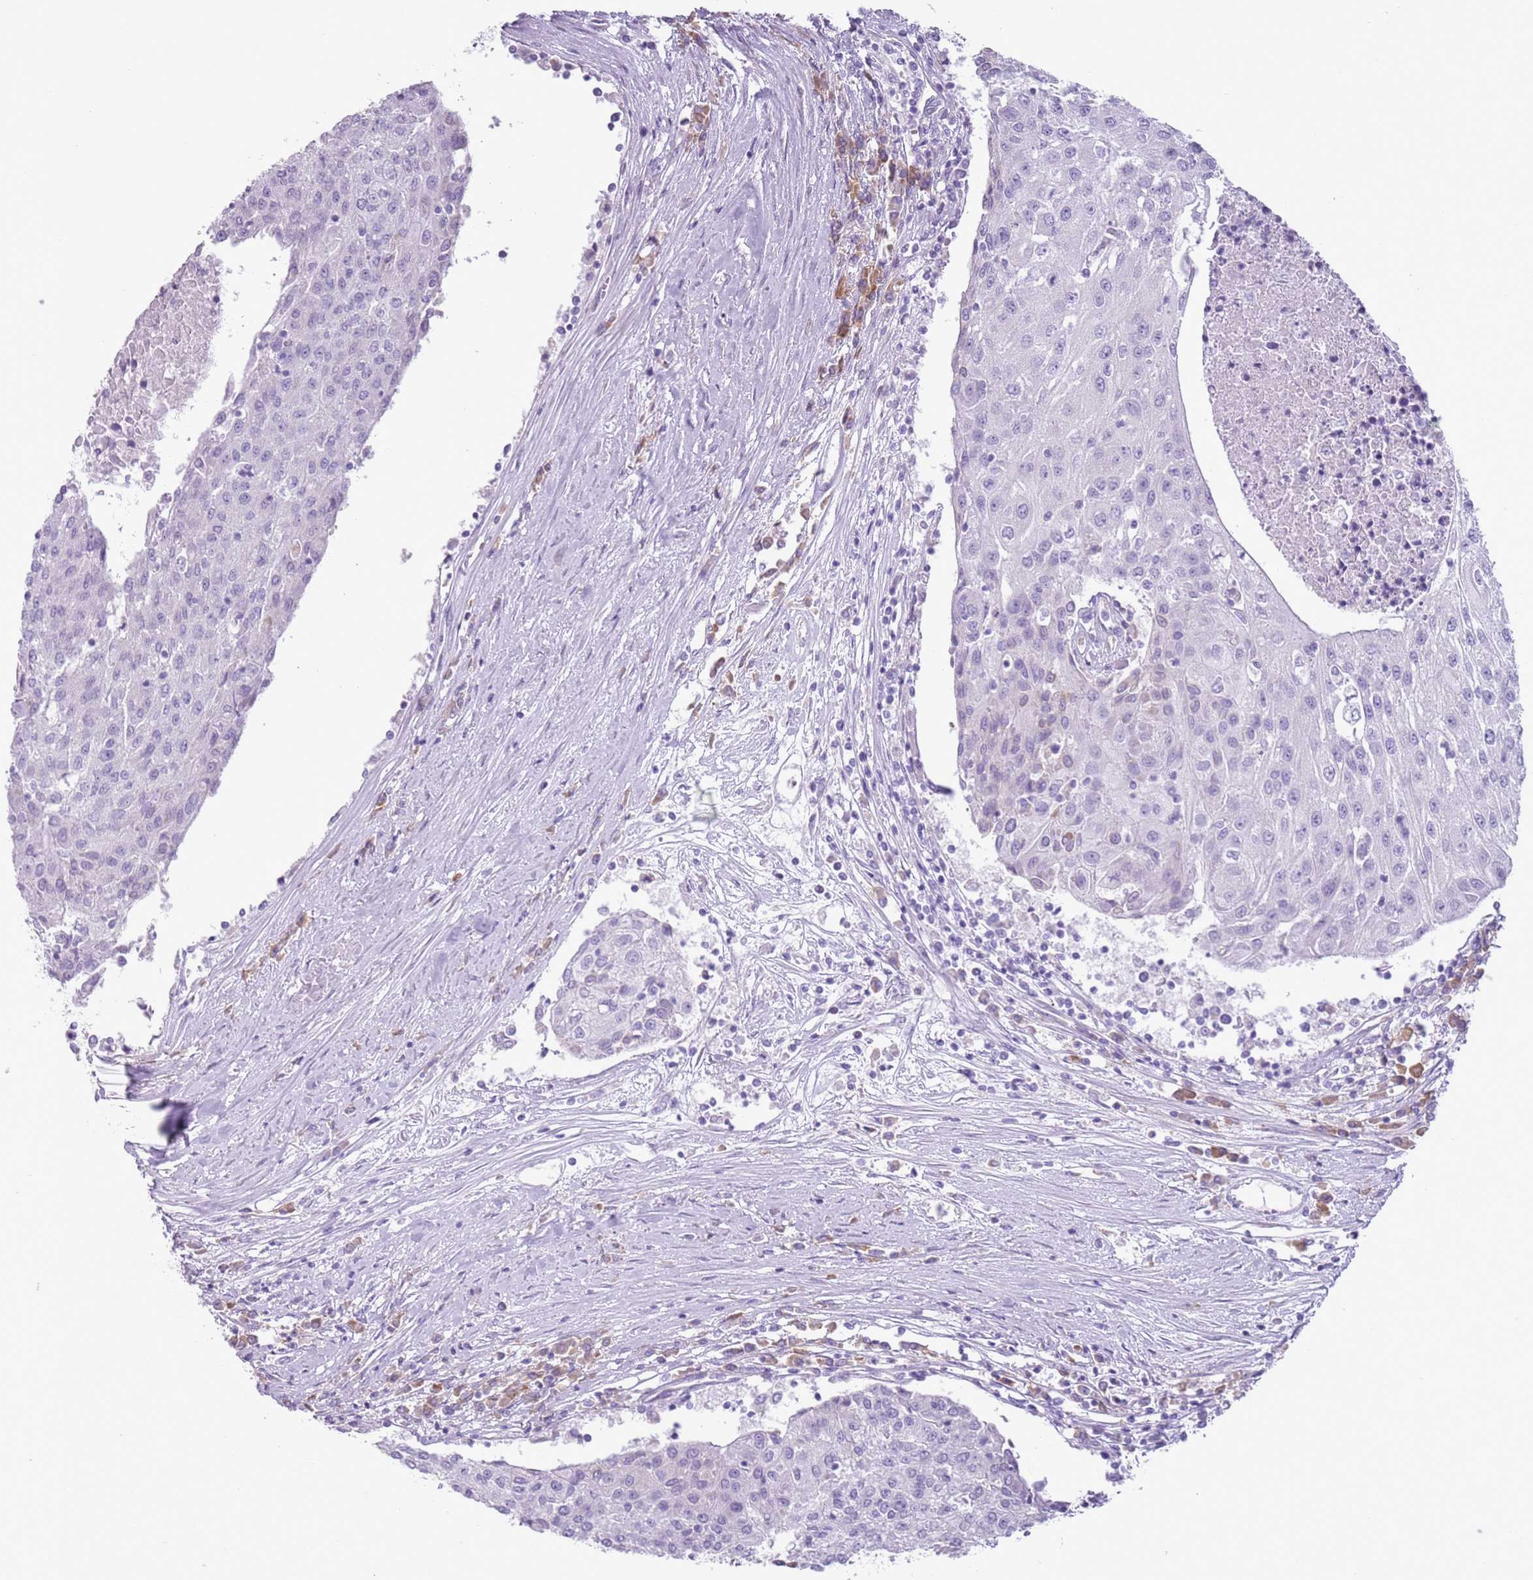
{"staining": {"intensity": "negative", "quantity": "none", "location": "none"}, "tissue": "urothelial cancer", "cell_type": "Tumor cells", "image_type": "cancer", "snomed": [{"axis": "morphology", "description": "Urothelial carcinoma, High grade"}, {"axis": "topography", "description": "Urinary bladder"}], "caption": "Urothelial cancer was stained to show a protein in brown. There is no significant staining in tumor cells.", "gene": "HYOU1", "patient": {"sex": "female", "age": 85}}